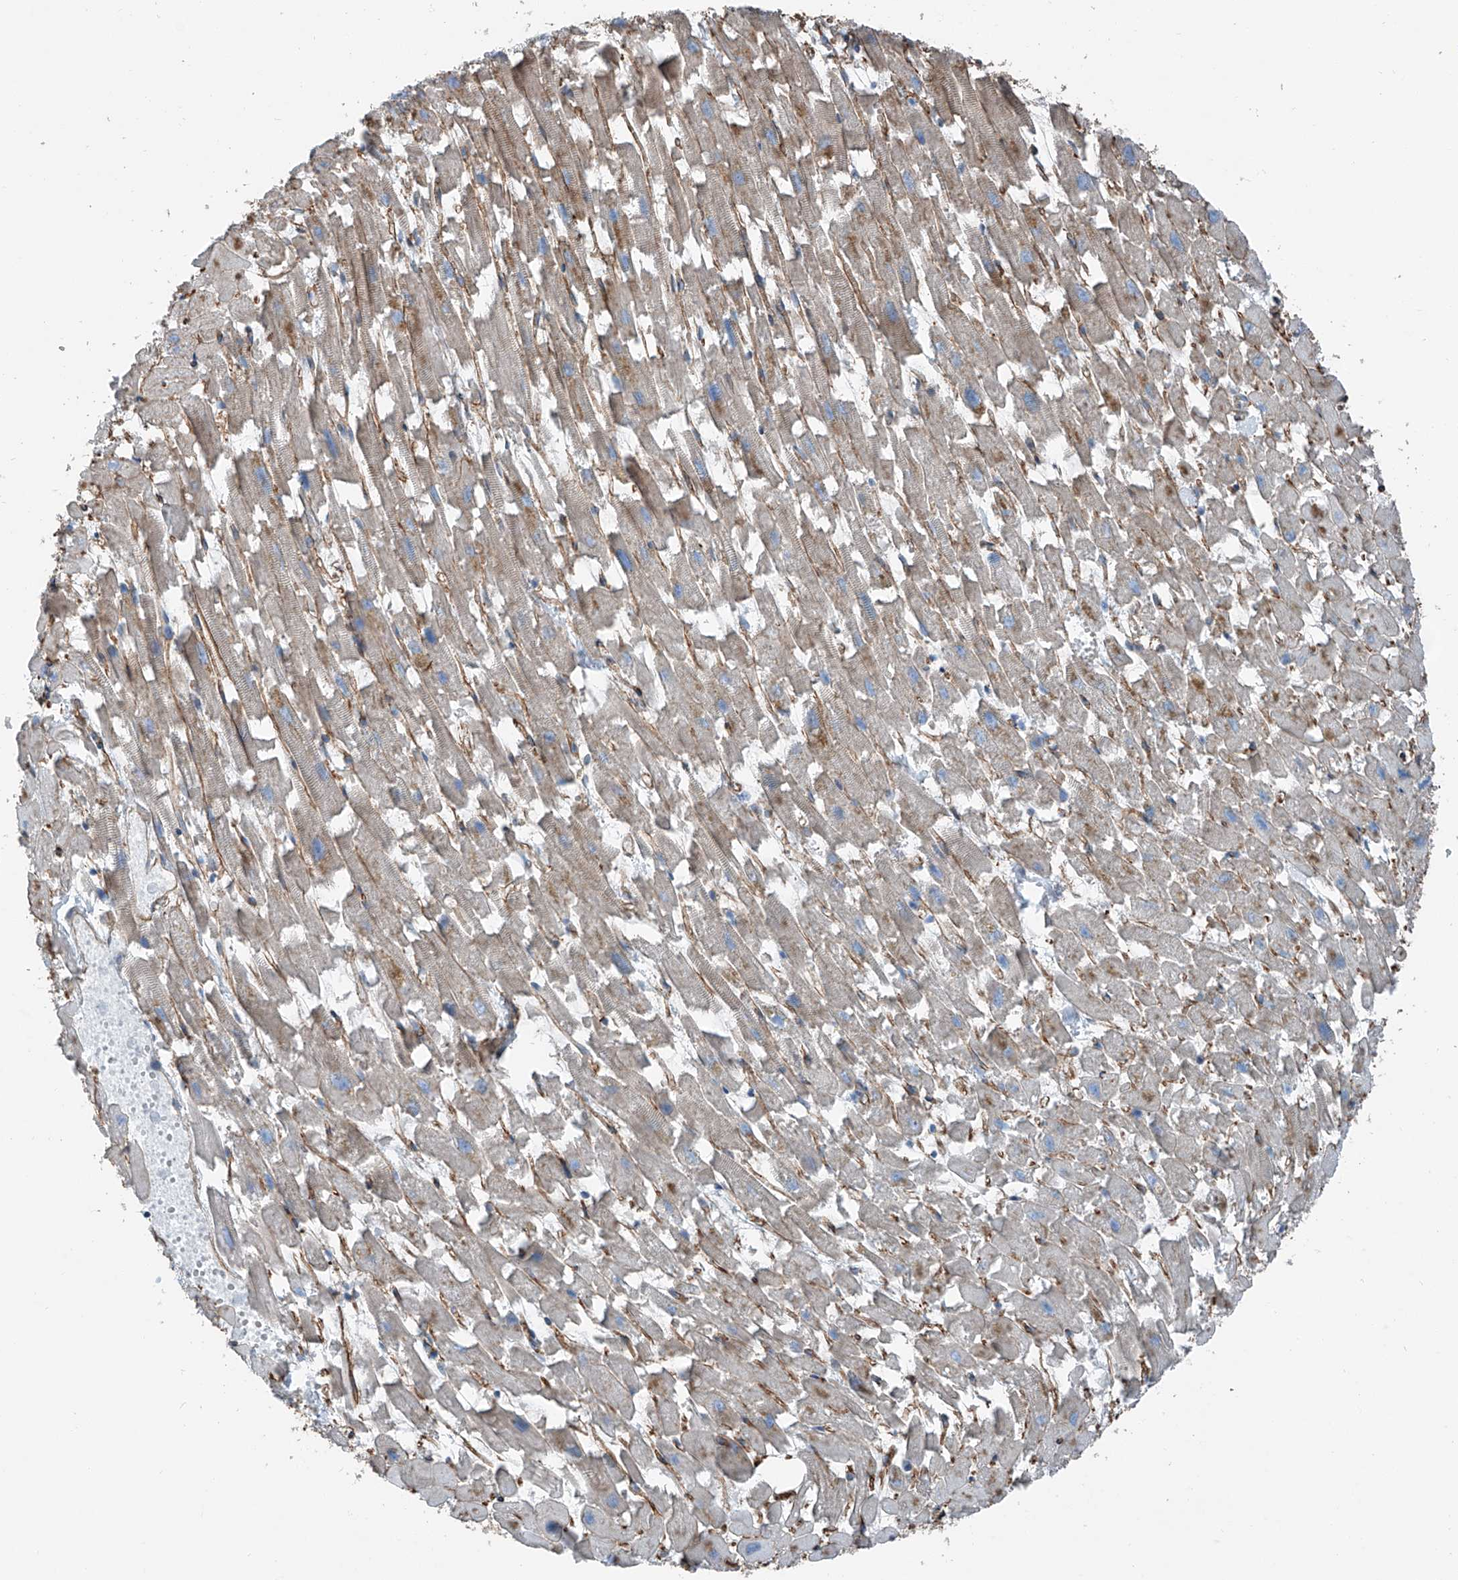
{"staining": {"intensity": "weak", "quantity": ">75%", "location": "cytoplasmic/membranous"}, "tissue": "heart muscle", "cell_type": "Cardiomyocytes", "image_type": "normal", "snomed": [{"axis": "morphology", "description": "Normal tissue, NOS"}, {"axis": "topography", "description": "Heart"}], "caption": "Protein analysis of benign heart muscle demonstrates weak cytoplasmic/membranous staining in approximately >75% of cardiomyocytes.", "gene": "THEMIS2", "patient": {"sex": "female", "age": 64}}